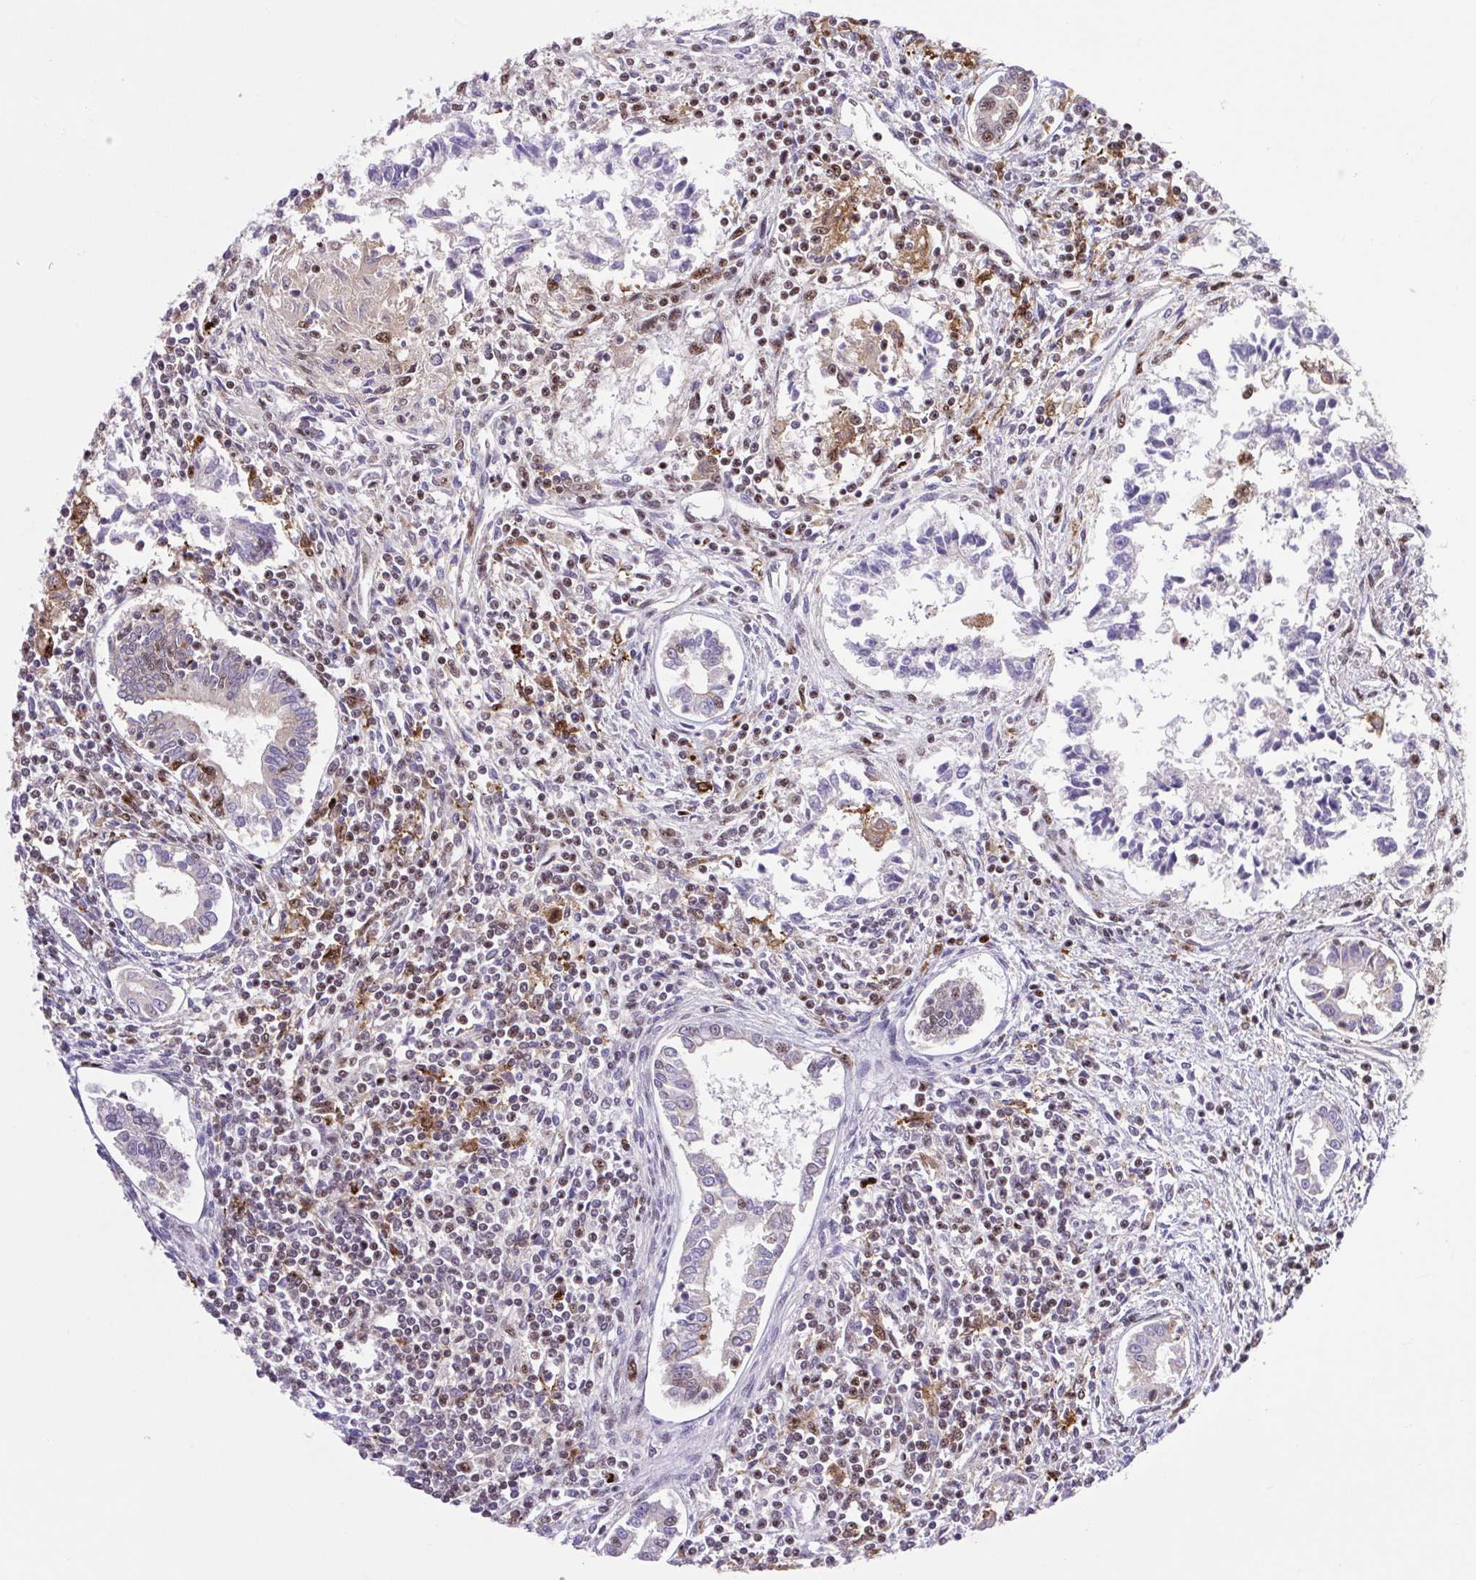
{"staining": {"intensity": "weak", "quantity": "<25%", "location": "nuclear"}, "tissue": "testis cancer", "cell_type": "Tumor cells", "image_type": "cancer", "snomed": [{"axis": "morphology", "description": "Carcinoma, Embryonal, NOS"}, {"axis": "topography", "description": "Testis"}], "caption": "This is a image of IHC staining of embryonal carcinoma (testis), which shows no staining in tumor cells. (DAB (3,3'-diaminobenzidine) immunohistochemistry (IHC) with hematoxylin counter stain).", "gene": "ERG", "patient": {"sex": "male", "age": 37}}